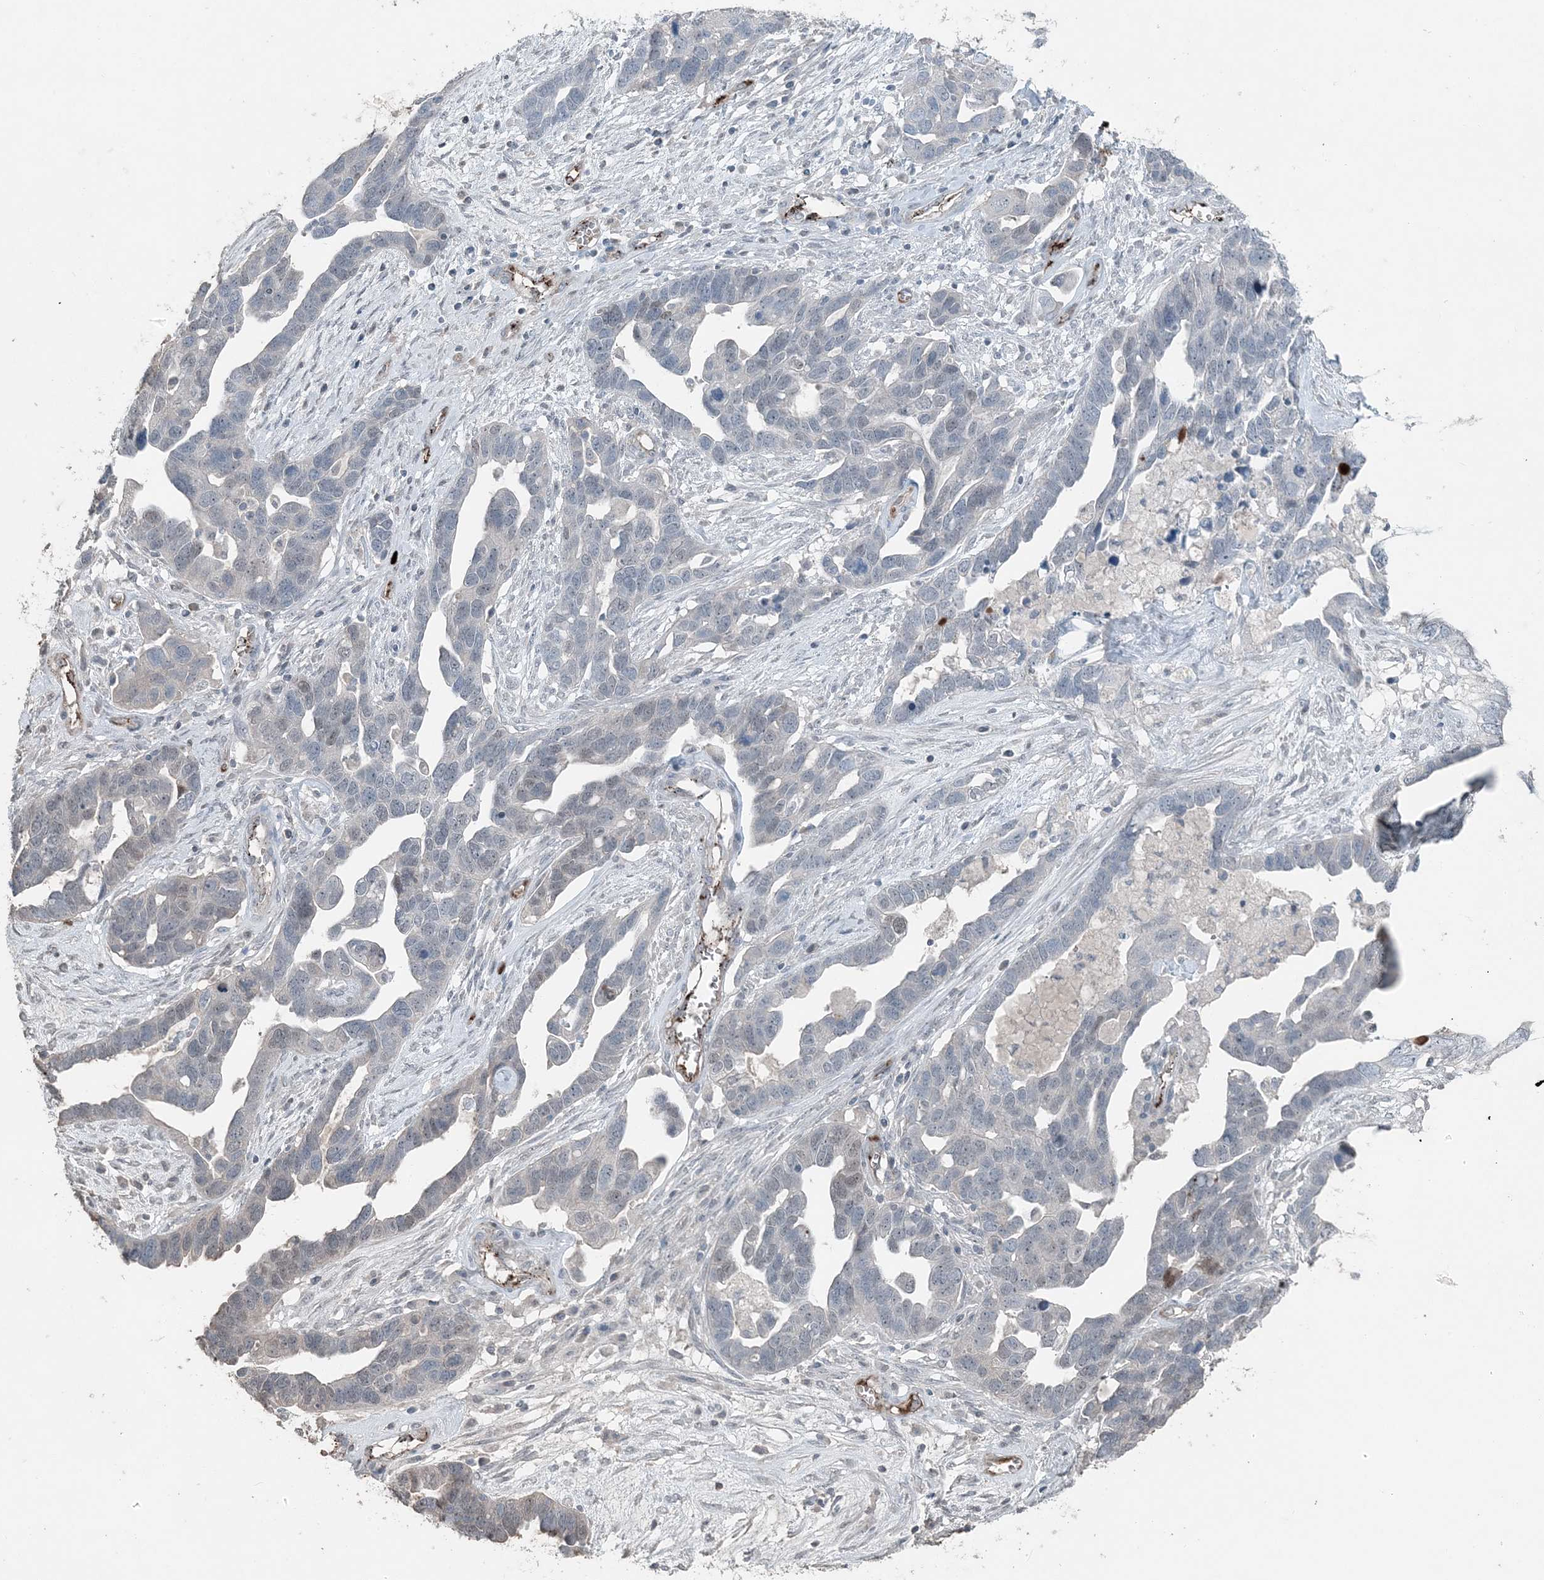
{"staining": {"intensity": "negative", "quantity": "none", "location": "none"}, "tissue": "ovarian cancer", "cell_type": "Tumor cells", "image_type": "cancer", "snomed": [{"axis": "morphology", "description": "Cystadenocarcinoma, serous, NOS"}, {"axis": "topography", "description": "Ovary"}], "caption": "Ovarian cancer was stained to show a protein in brown. There is no significant positivity in tumor cells.", "gene": "ELOVL7", "patient": {"sex": "female", "age": 54}}